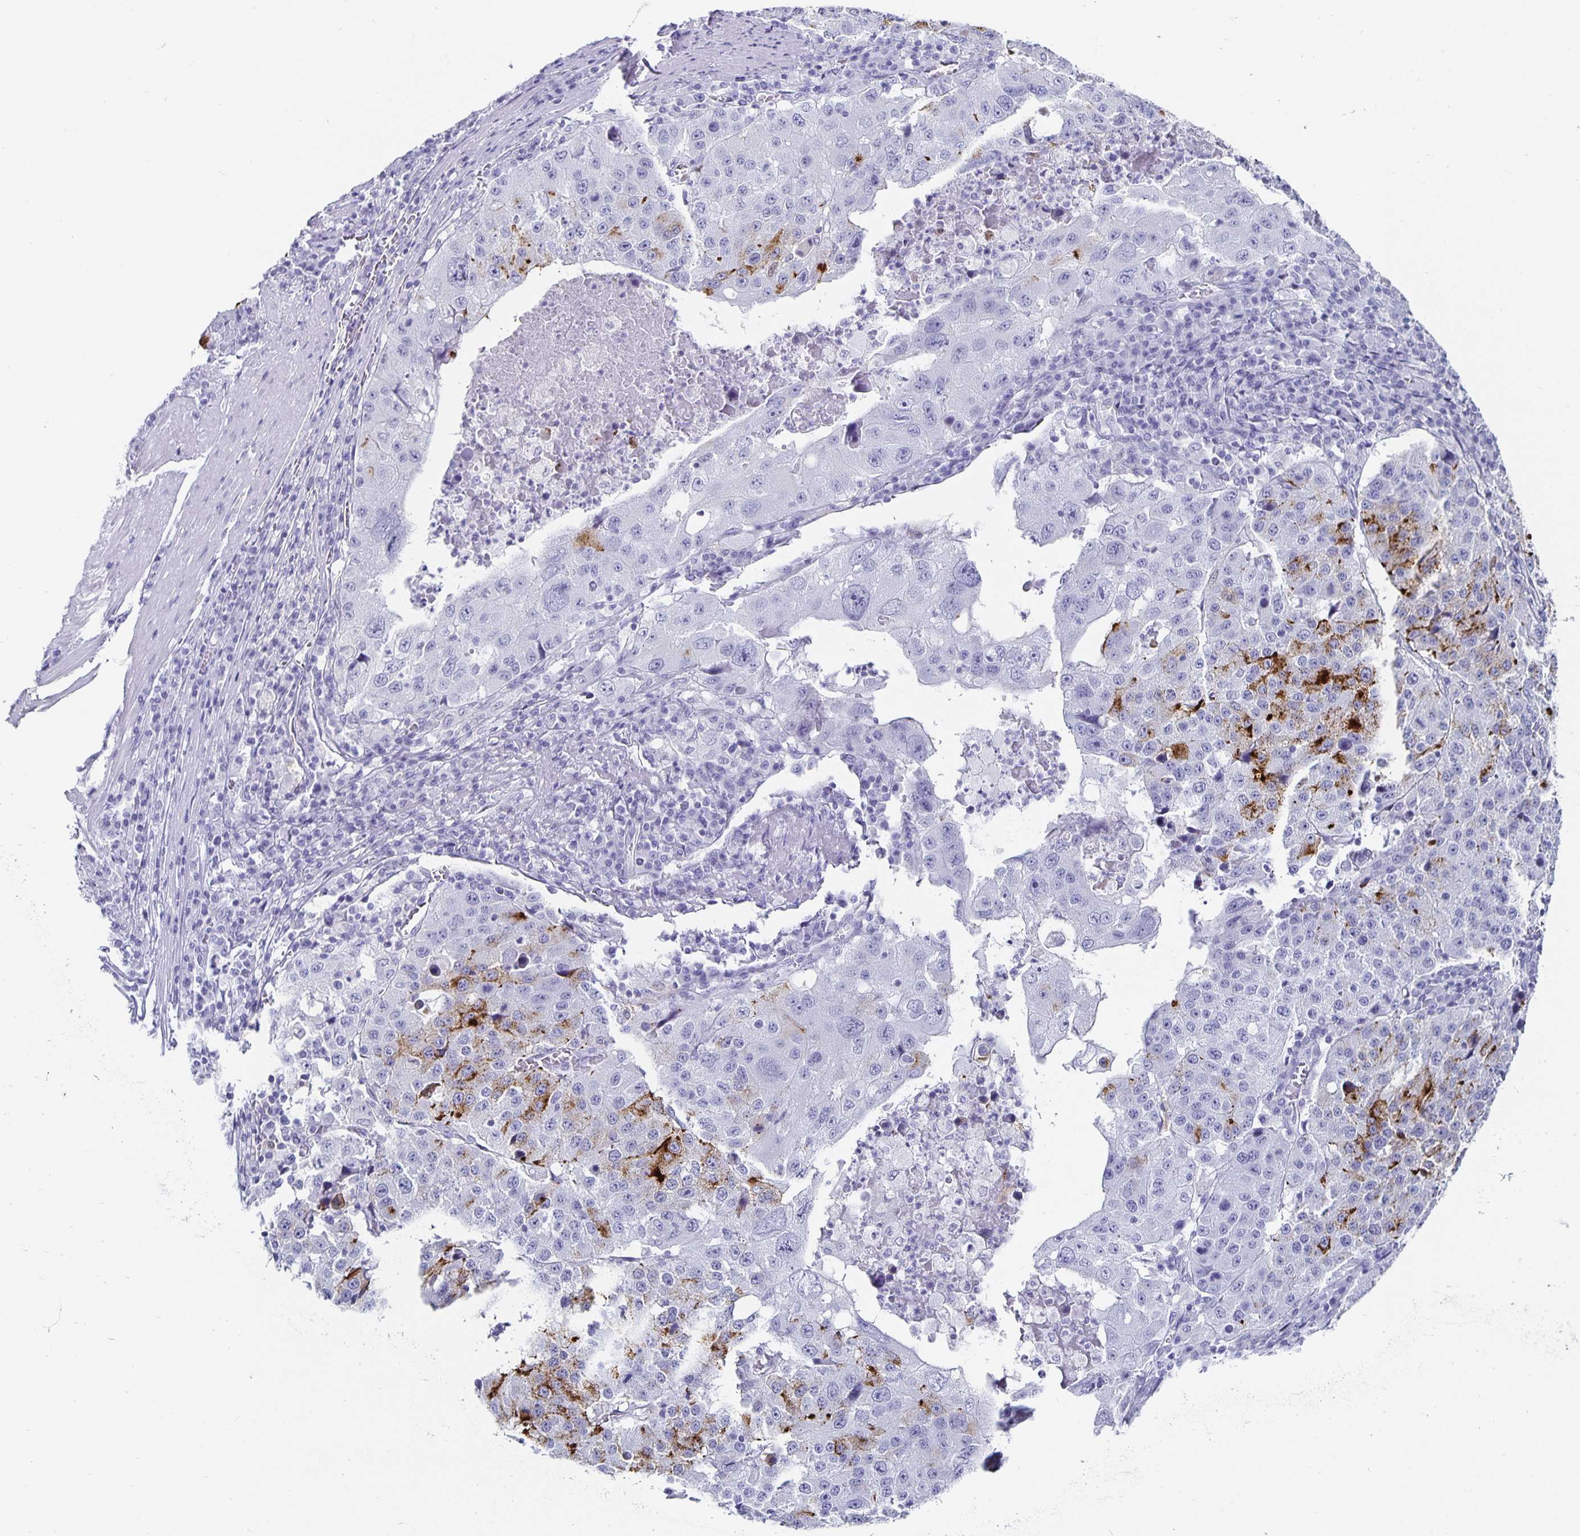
{"staining": {"intensity": "strong", "quantity": "<25%", "location": "cytoplasmic/membranous"}, "tissue": "stomach cancer", "cell_type": "Tumor cells", "image_type": "cancer", "snomed": [{"axis": "morphology", "description": "Adenocarcinoma, NOS"}, {"axis": "topography", "description": "Stomach"}], "caption": "This histopathology image reveals stomach cancer stained with immunohistochemistry (IHC) to label a protein in brown. The cytoplasmic/membranous of tumor cells show strong positivity for the protein. Nuclei are counter-stained blue.", "gene": "CHGA", "patient": {"sex": "male", "age": 71}}